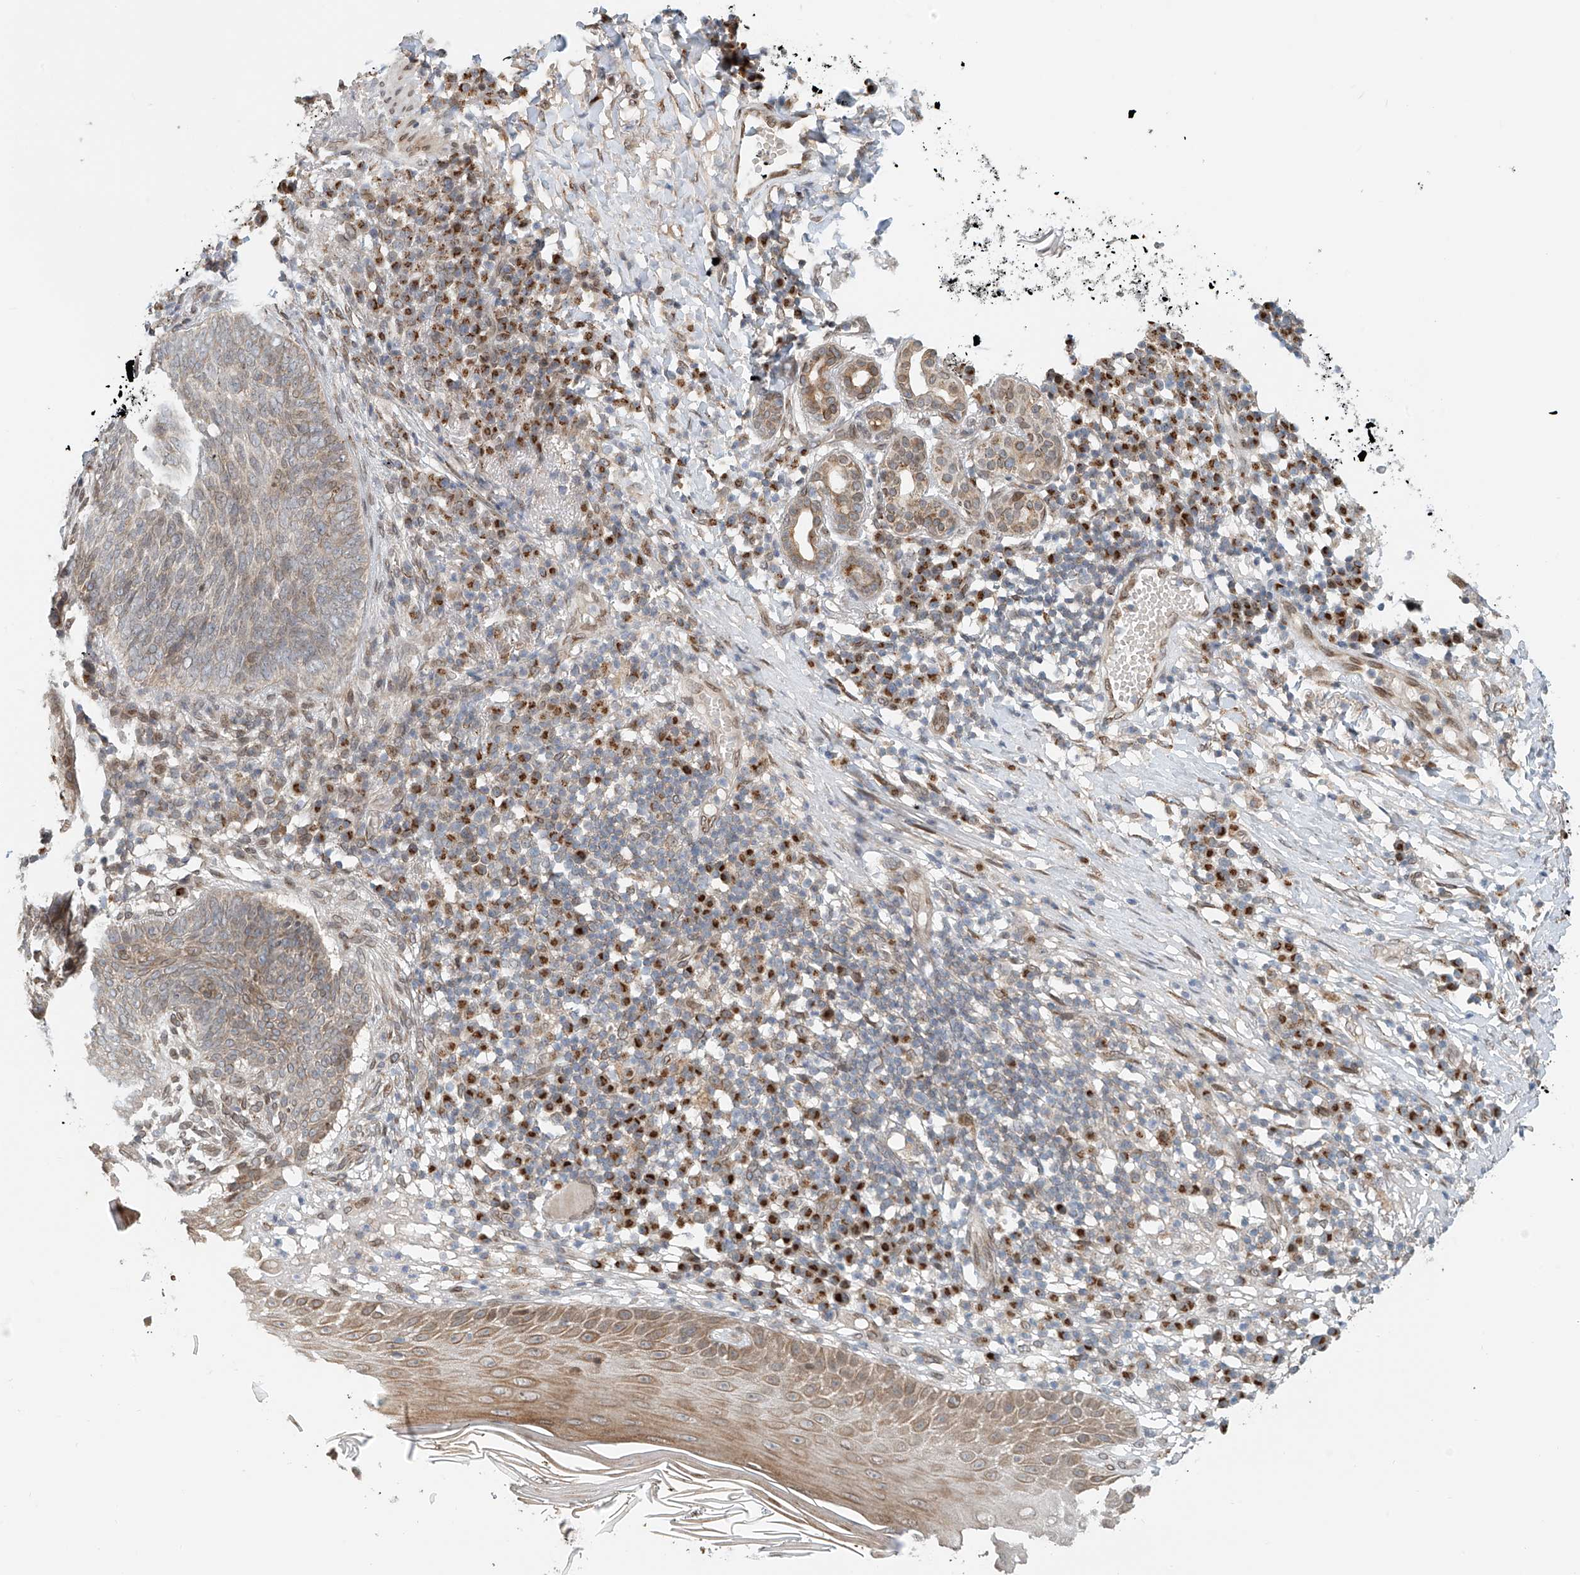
{"staining": {"intensity": "weak", "quantity": "<25%", "location": "cytoplasmic/membranous"}, "tissue": "skin cancer", "cell_type": "Tumor cells", "image_type": "cancer", "snomed": [{"axis": "morphology", "description": "Basal cell carcinoma"}, {"axis": "topography", "description": "Skin"}], "caption": "Immunohistochemical staining of skin basal cell carcinoma demonstrates no significant staining in tumor cells.", "gene": "STARD9", "patient": {"sex": "male", "age": 85}}